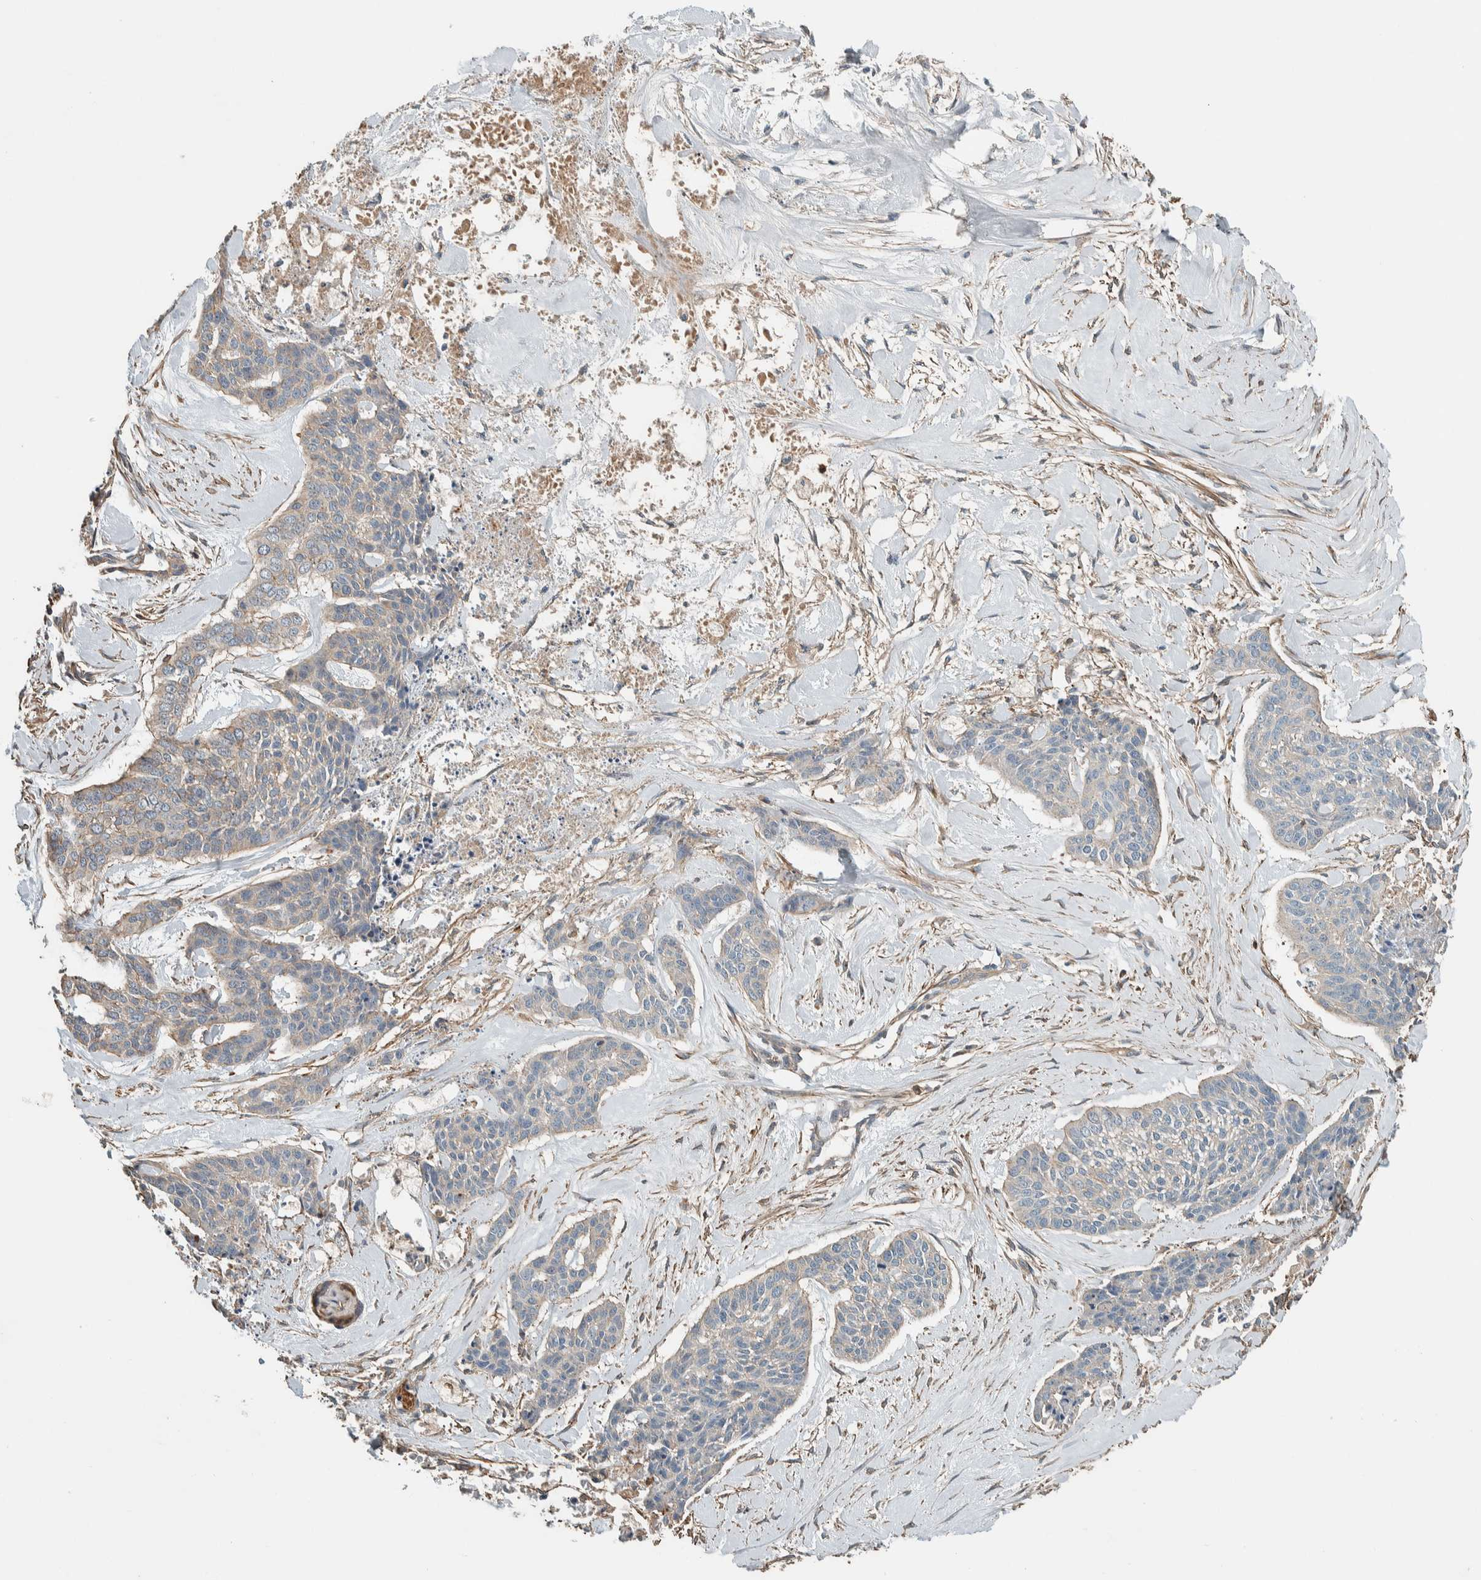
{"staining": {"intensity": "weak", "quantity": "<25%", "location": "cytoplasmic/membranous"}, "tissue": "skin cancer", "cell_type": "Tumor cells", "image_type": "cancer", "snomed": [{"axis": "morphology", "description": "Basal cell carcinoma"}, {"axis": "topography", "description": "Skin"}], "caption": "IHC of basal cell carcinoma (skin) demonstrates no expression in tumor cells.", "gene": "CTBP2", "patient": {"sex": "female", "age": 64}}